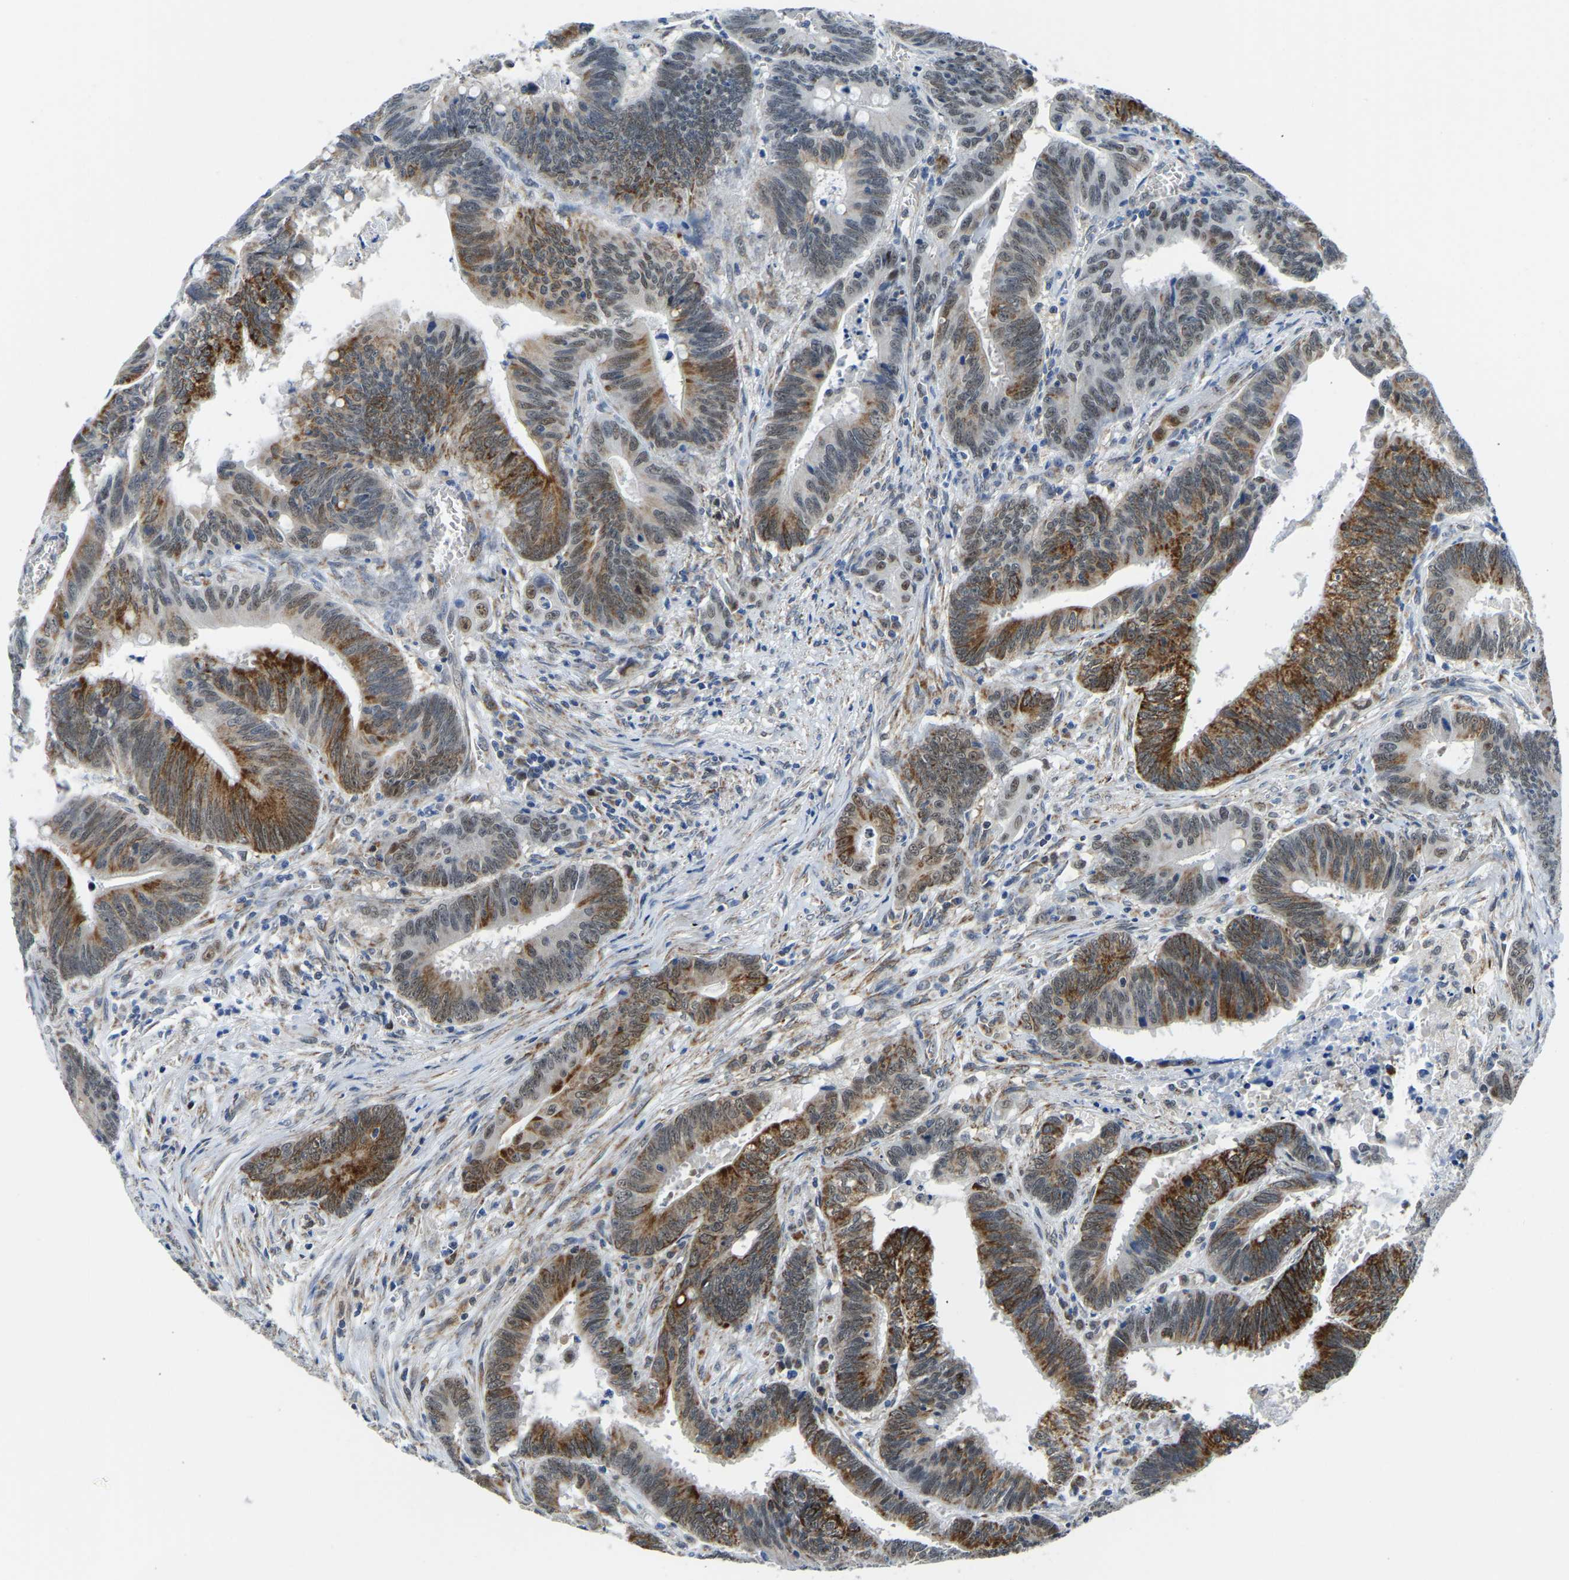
{"staining": {"intensity": "moderate", "quantity": ">75%", "location": "cytoplasmic/membranous,nuclear"}, "tissue": "colorectal cancer", "cell_type": "Tumor cells", "image_type": "cancer", "snomed": [{"axis": "morphology", "description": "Adenocarcinoma, NOS"}, {"axis": "topography", "description": "Colon"}], "caption": "Colorectal cancer tissue shows moderate cytoplasmic/membranous and nuclear staining in about >75% of tumor cells The protein is shown in brown color, while the nuclei are stained blue.", "gene": "BNIP3L", "patient": {"sex": "male", "age": 45}}